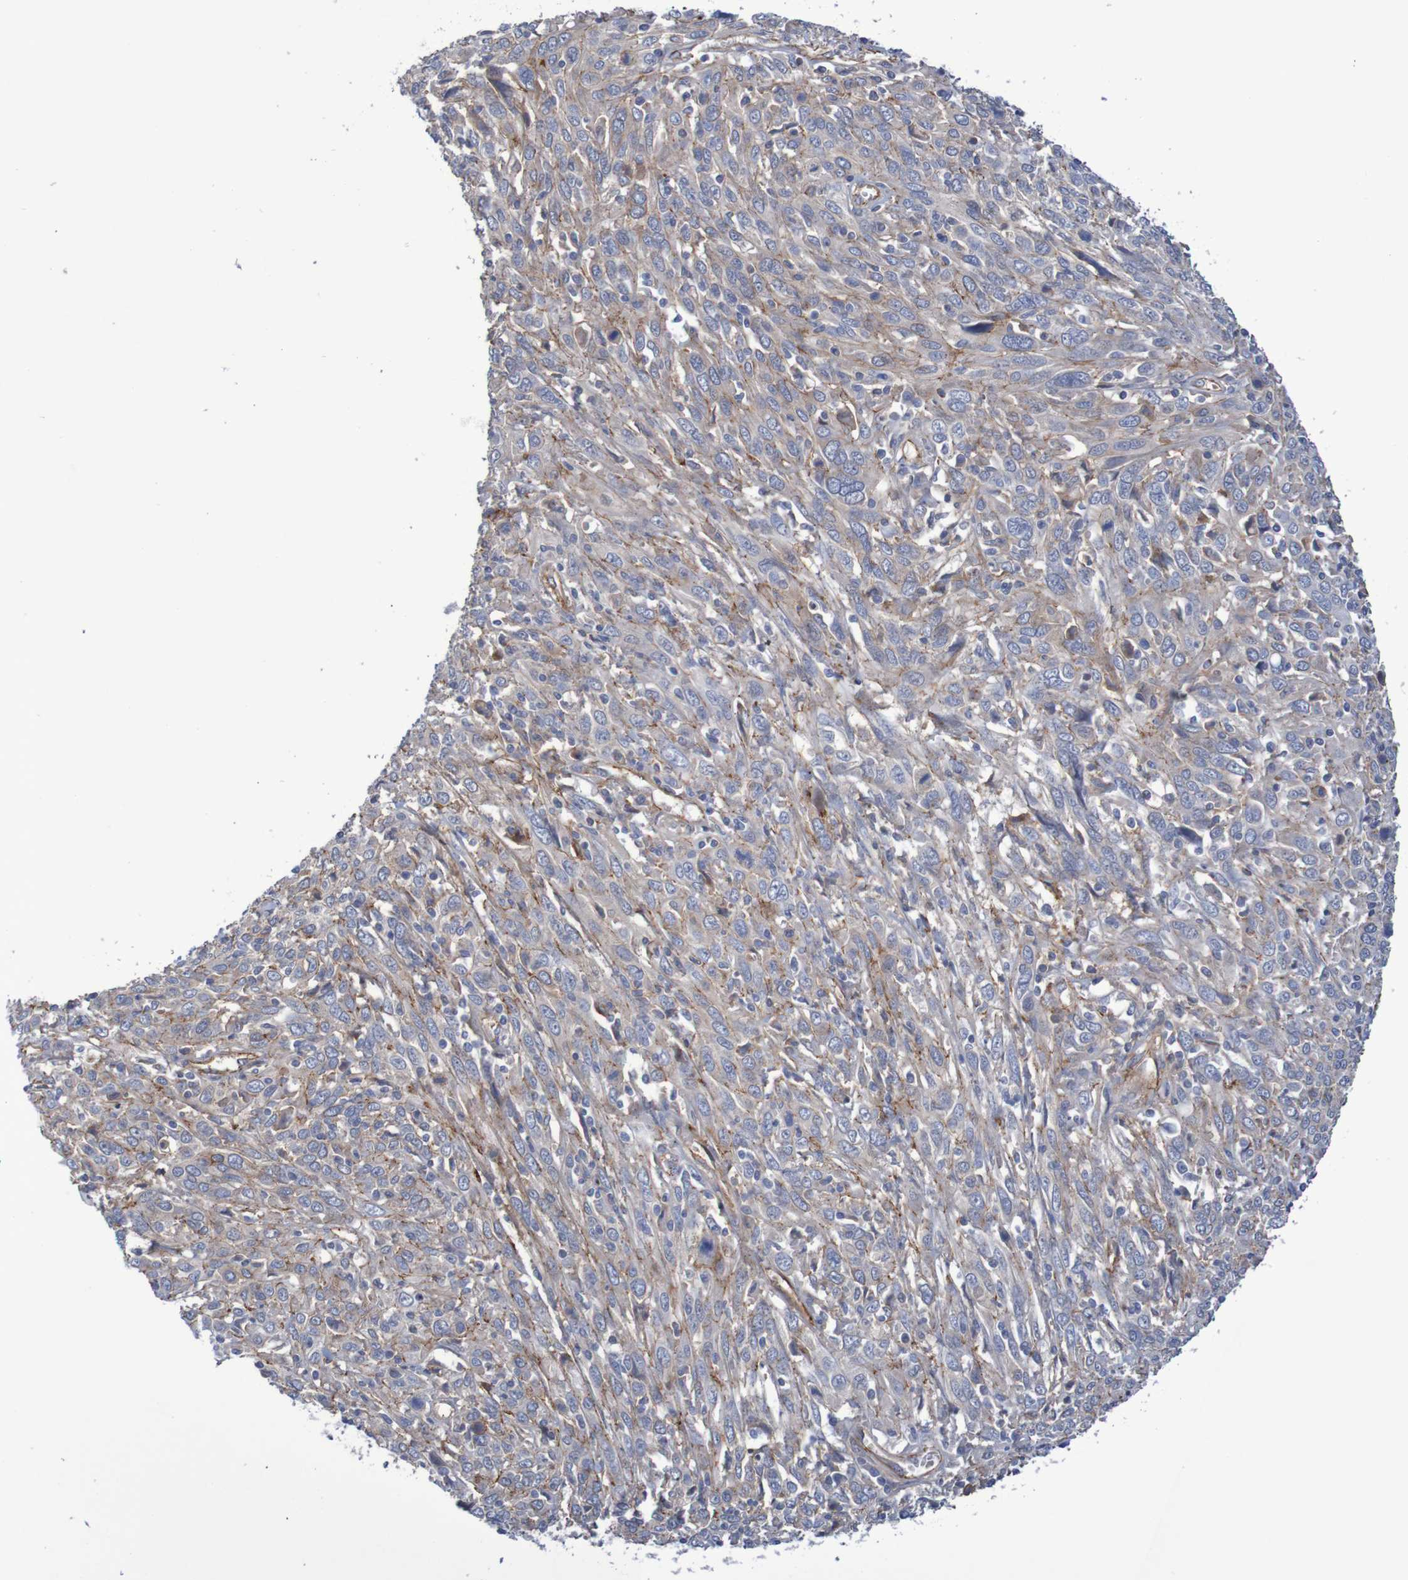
{"staining": {"intensity": "weak", "quantity": "25%-75%", "location": "cytoplasmic/membranous"}, "tissue": "cervical cancer", "cell_type": "Tumor cells", "image_type": "cancer", "snomed": [{"axis": "morphology", "description": "Squamous cell carcinoma, NOS"}, {"axis": "topography", "description": "Cervix"}], "caption": "This histopathology image demonstrates cervical cancer (squamous cell carcinoma) stained with immunohistochemistry (IHC) to label a protein in brown. The cytoplasmic/membranous of tumor cells show weak positivity for the protein. Nuclei are counter-stained blue.", "gene": "NECTIN2", "patient": {"sex": "female", "age": 46}}